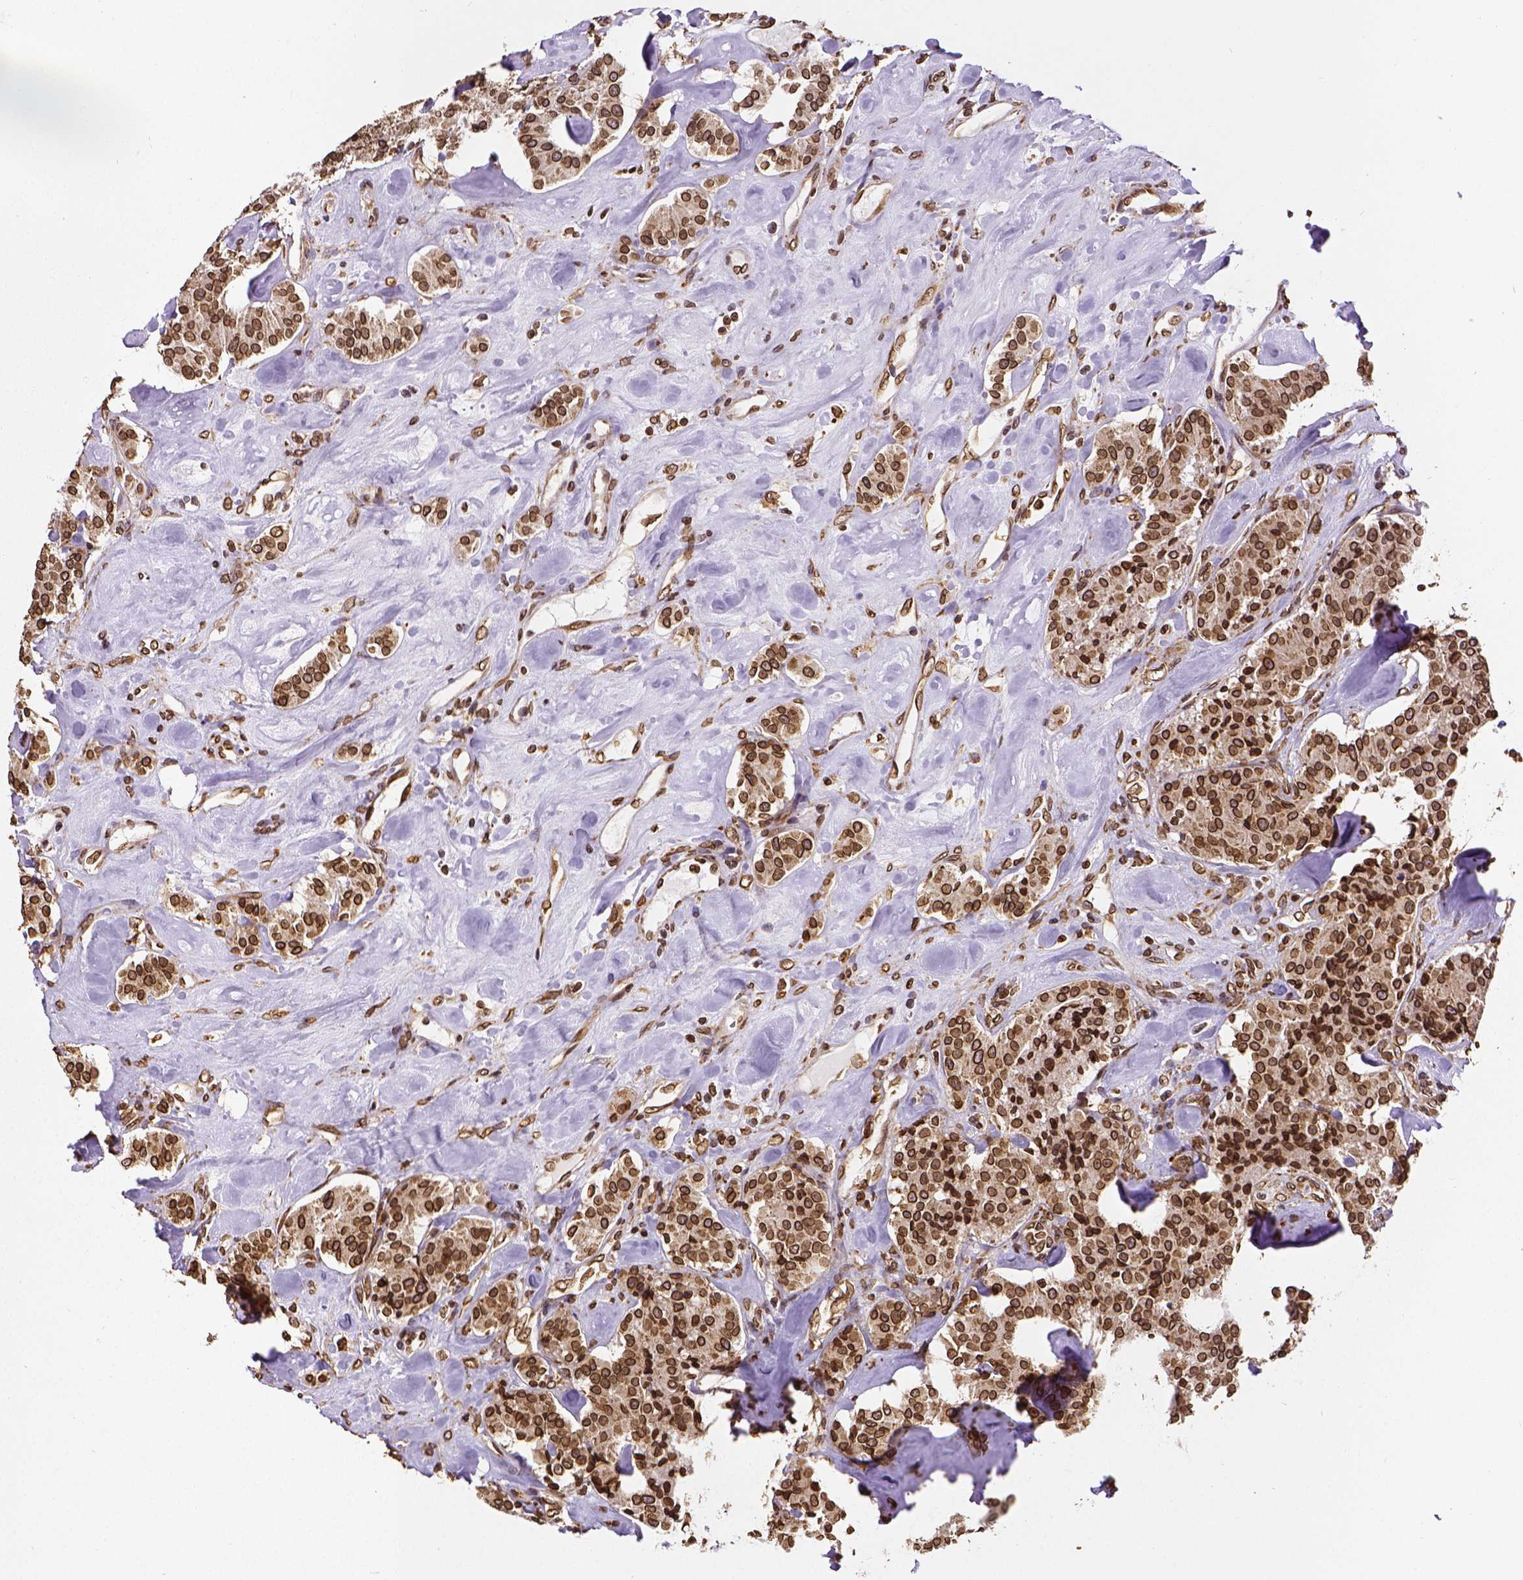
{"staining": {"intensity": "strong", "quantity": ">75%", "location": "cytoplasmic/membranous,nuclear"}, "tissue": "carcinoid", "cell_type": "Tumor cells", "image_type": "cancer", "snomed": [{"axis": "morphology", "description": "Carcinoid, malignant, NOS"}, {"axis": "topography", "description": "Pancreas"}], "caption": "Immunohistochemical staining of human malignant carcinoid shows strong cytoplasmic/membranous and nuclear protein staining in about >75% of tumor cells. (DAB (3,3'-diaminobenzidine) IHC, brown staining for protein, blue staining for nuclei).", "gene": "MTDH", "patient": {"sex": "male", "age": 41}}